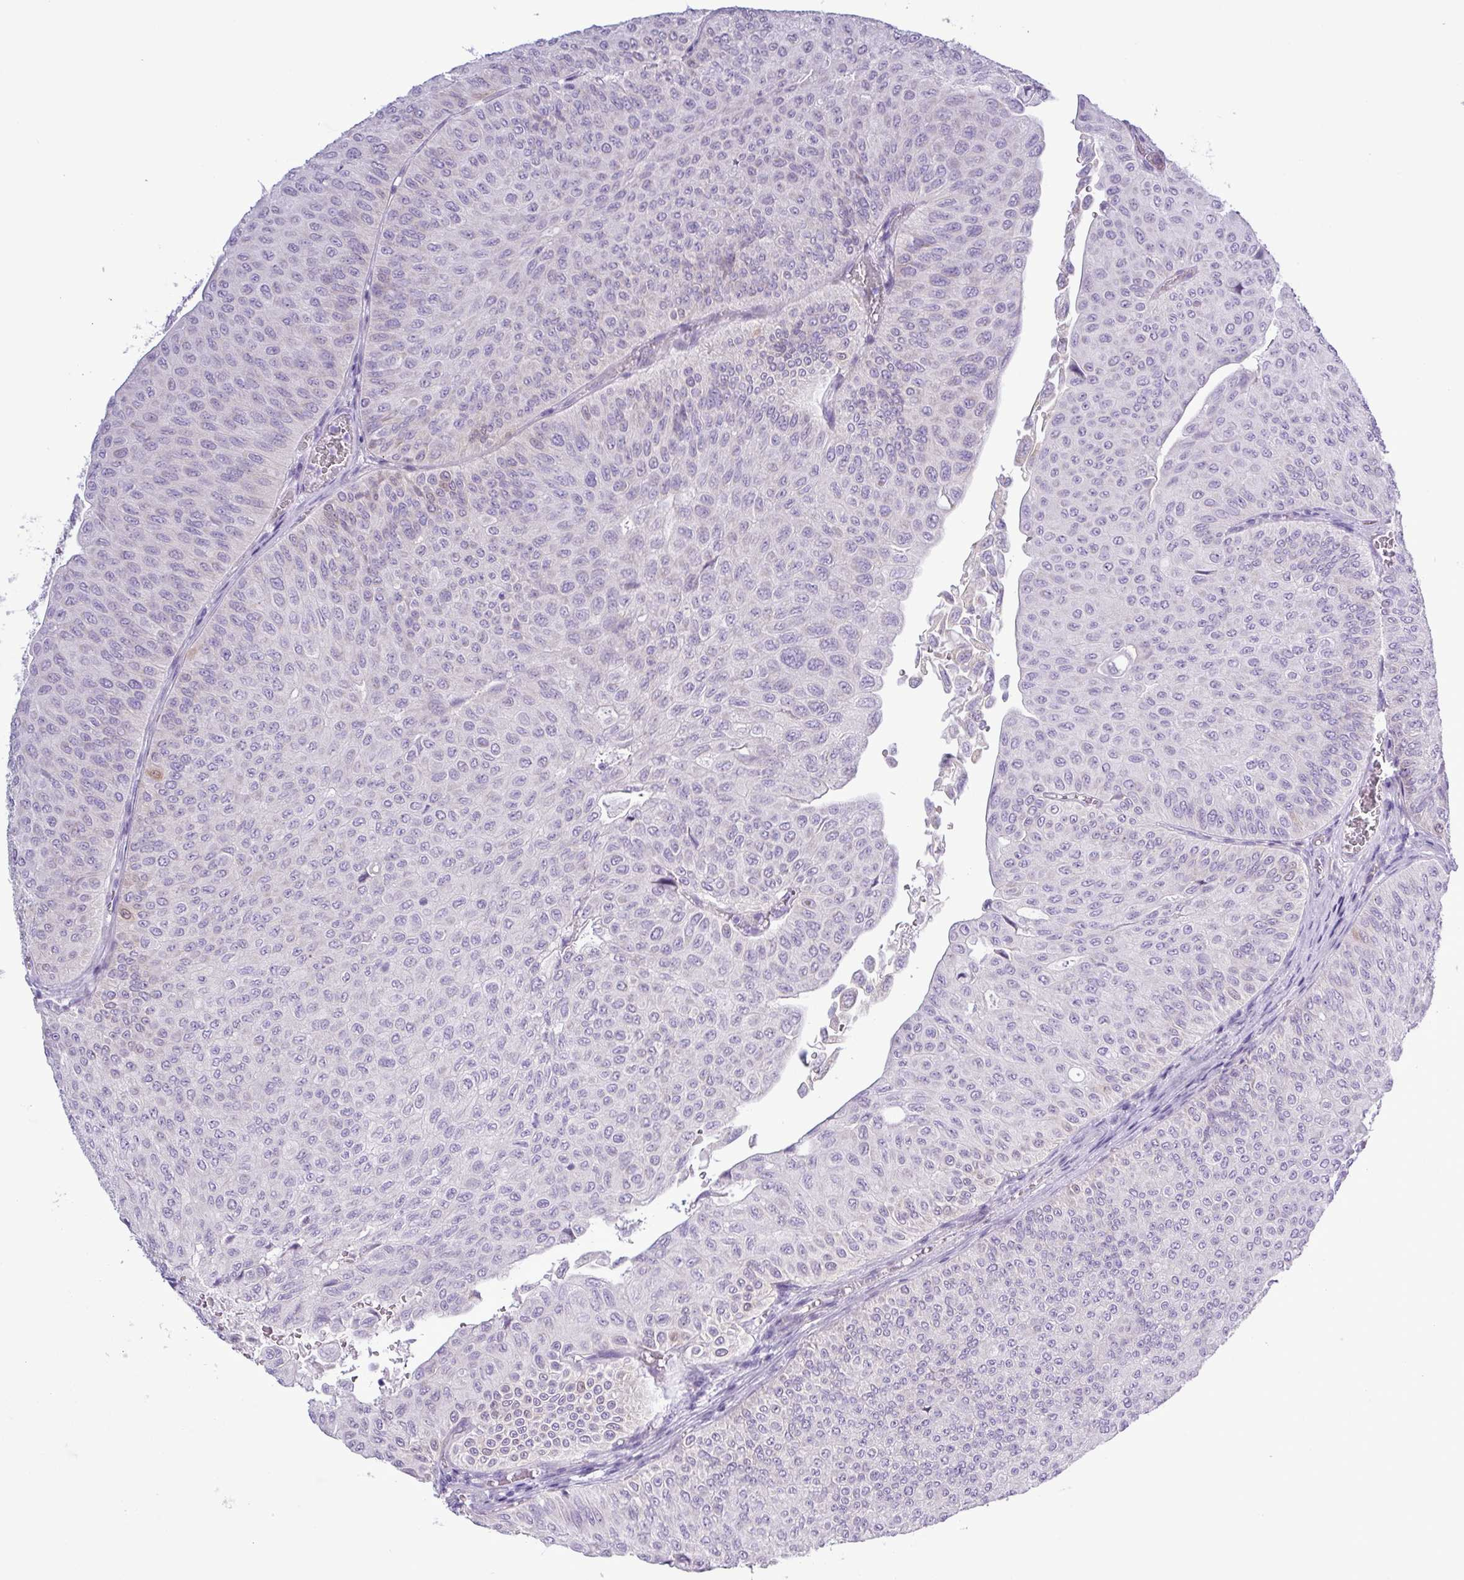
{"staining": {"intensity": "weak", "quantity": "<25%", "location": "nuclear"}, "tissue": "urothelial cancer", "cell_type": "Tumor cells", "image_type": "cancer", "snomed": [{"axis": "morphology", "description": "Urothelial carcinoma, NOS"}, {"axis": "topography", "description": "Urinary bladder"}], "caption": "Immunohistochemical staining of human transitional cell carcinoma demonstrates no significant expression in tumor cells.", "gene": "ALDH3A1", "patient": {"sex": "male", "age": 59}}